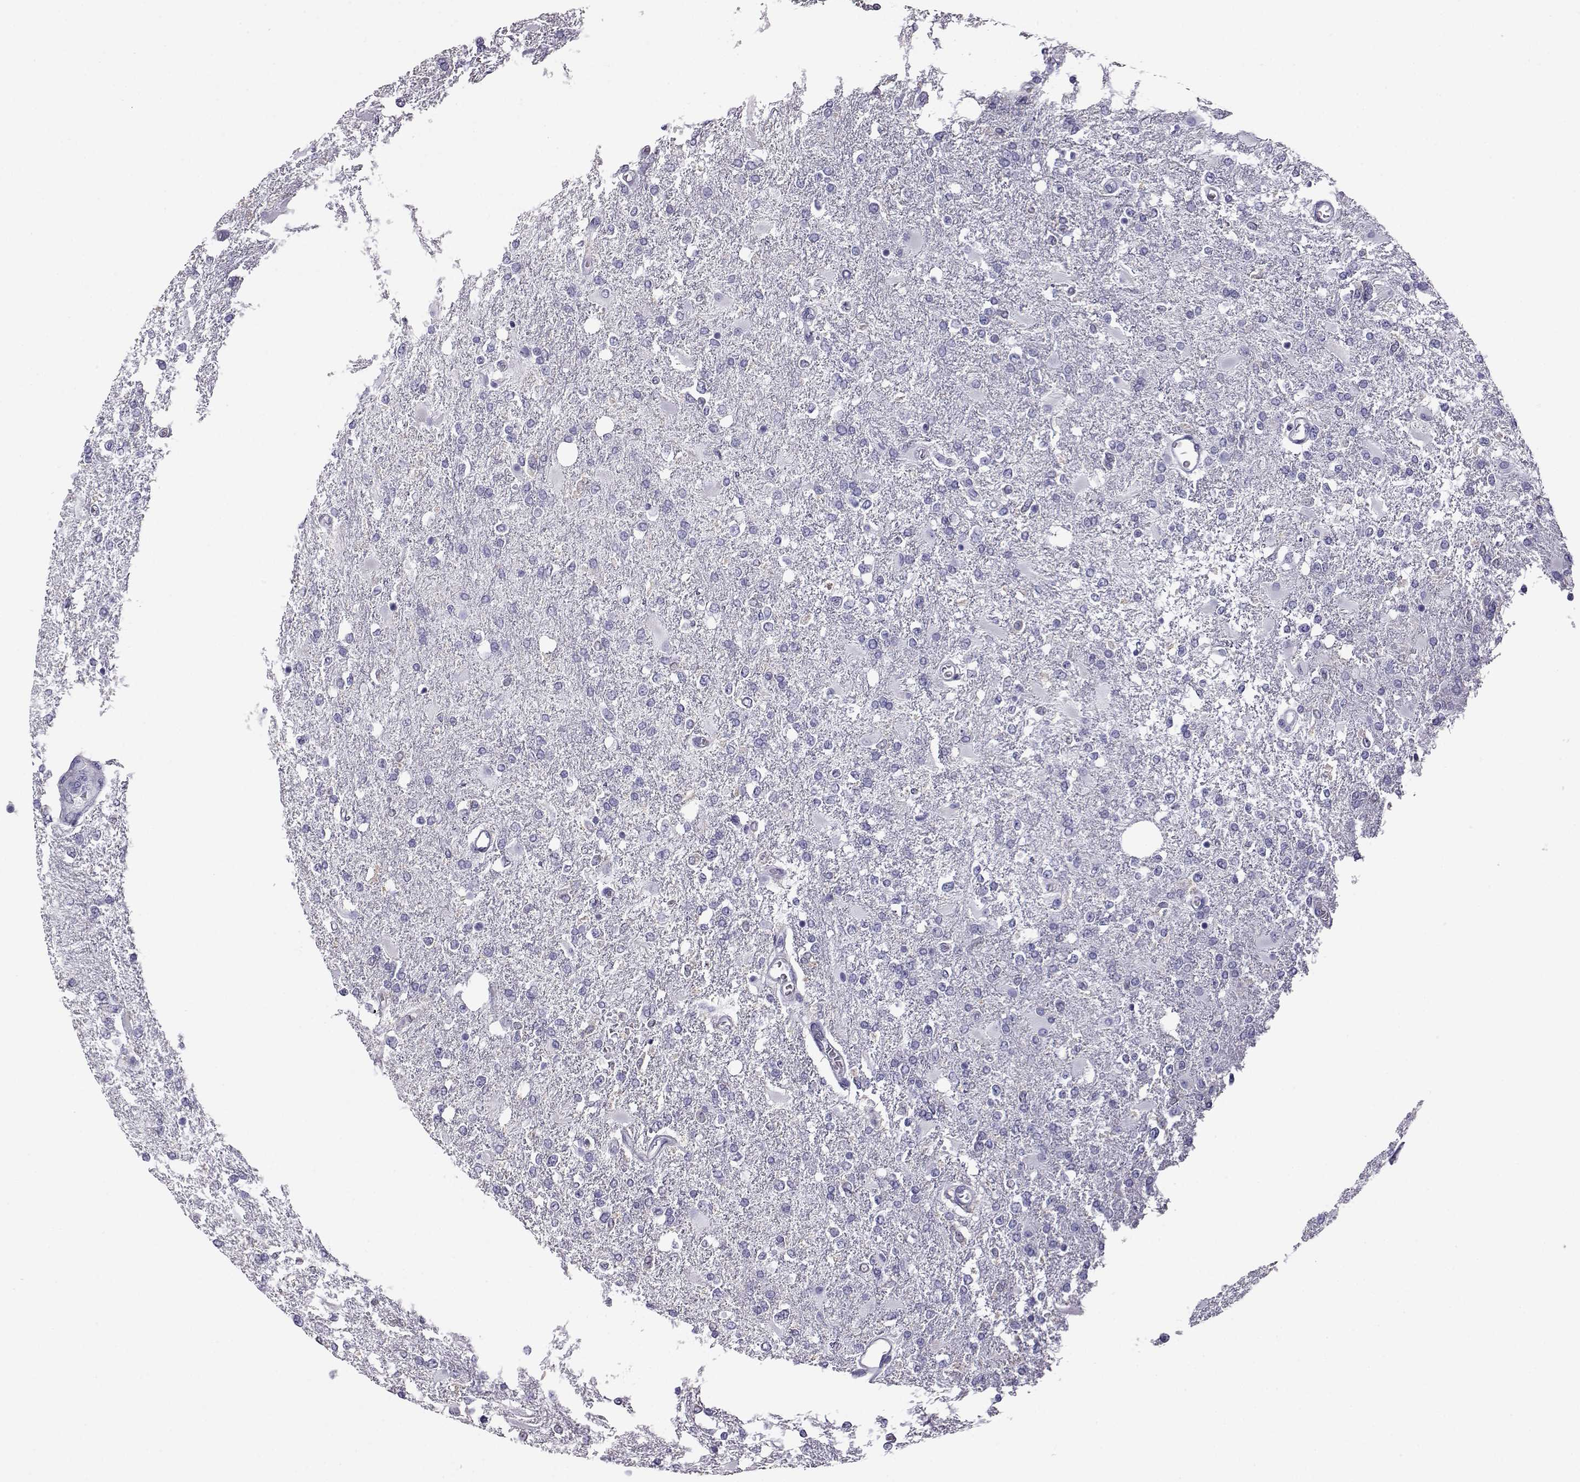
{"staining": {"intensity": "negative", "quantity": "none", "location": "none"}, "tissue": "glioma", "cell_type": "Tumor cells", "image_type": "cancer", "snomed": [{"axis": "morphology", "description": "Glioma, malignant, High grade"}, {"axis": "topography", "description": "Cerebral cortex"}], "caption": "Micrograph shows no significant protein staining in tumor cells of high-grade glioma (malignant).", "gene": "AKR1B1", "patient": {"sex": "male", "age": 79}}